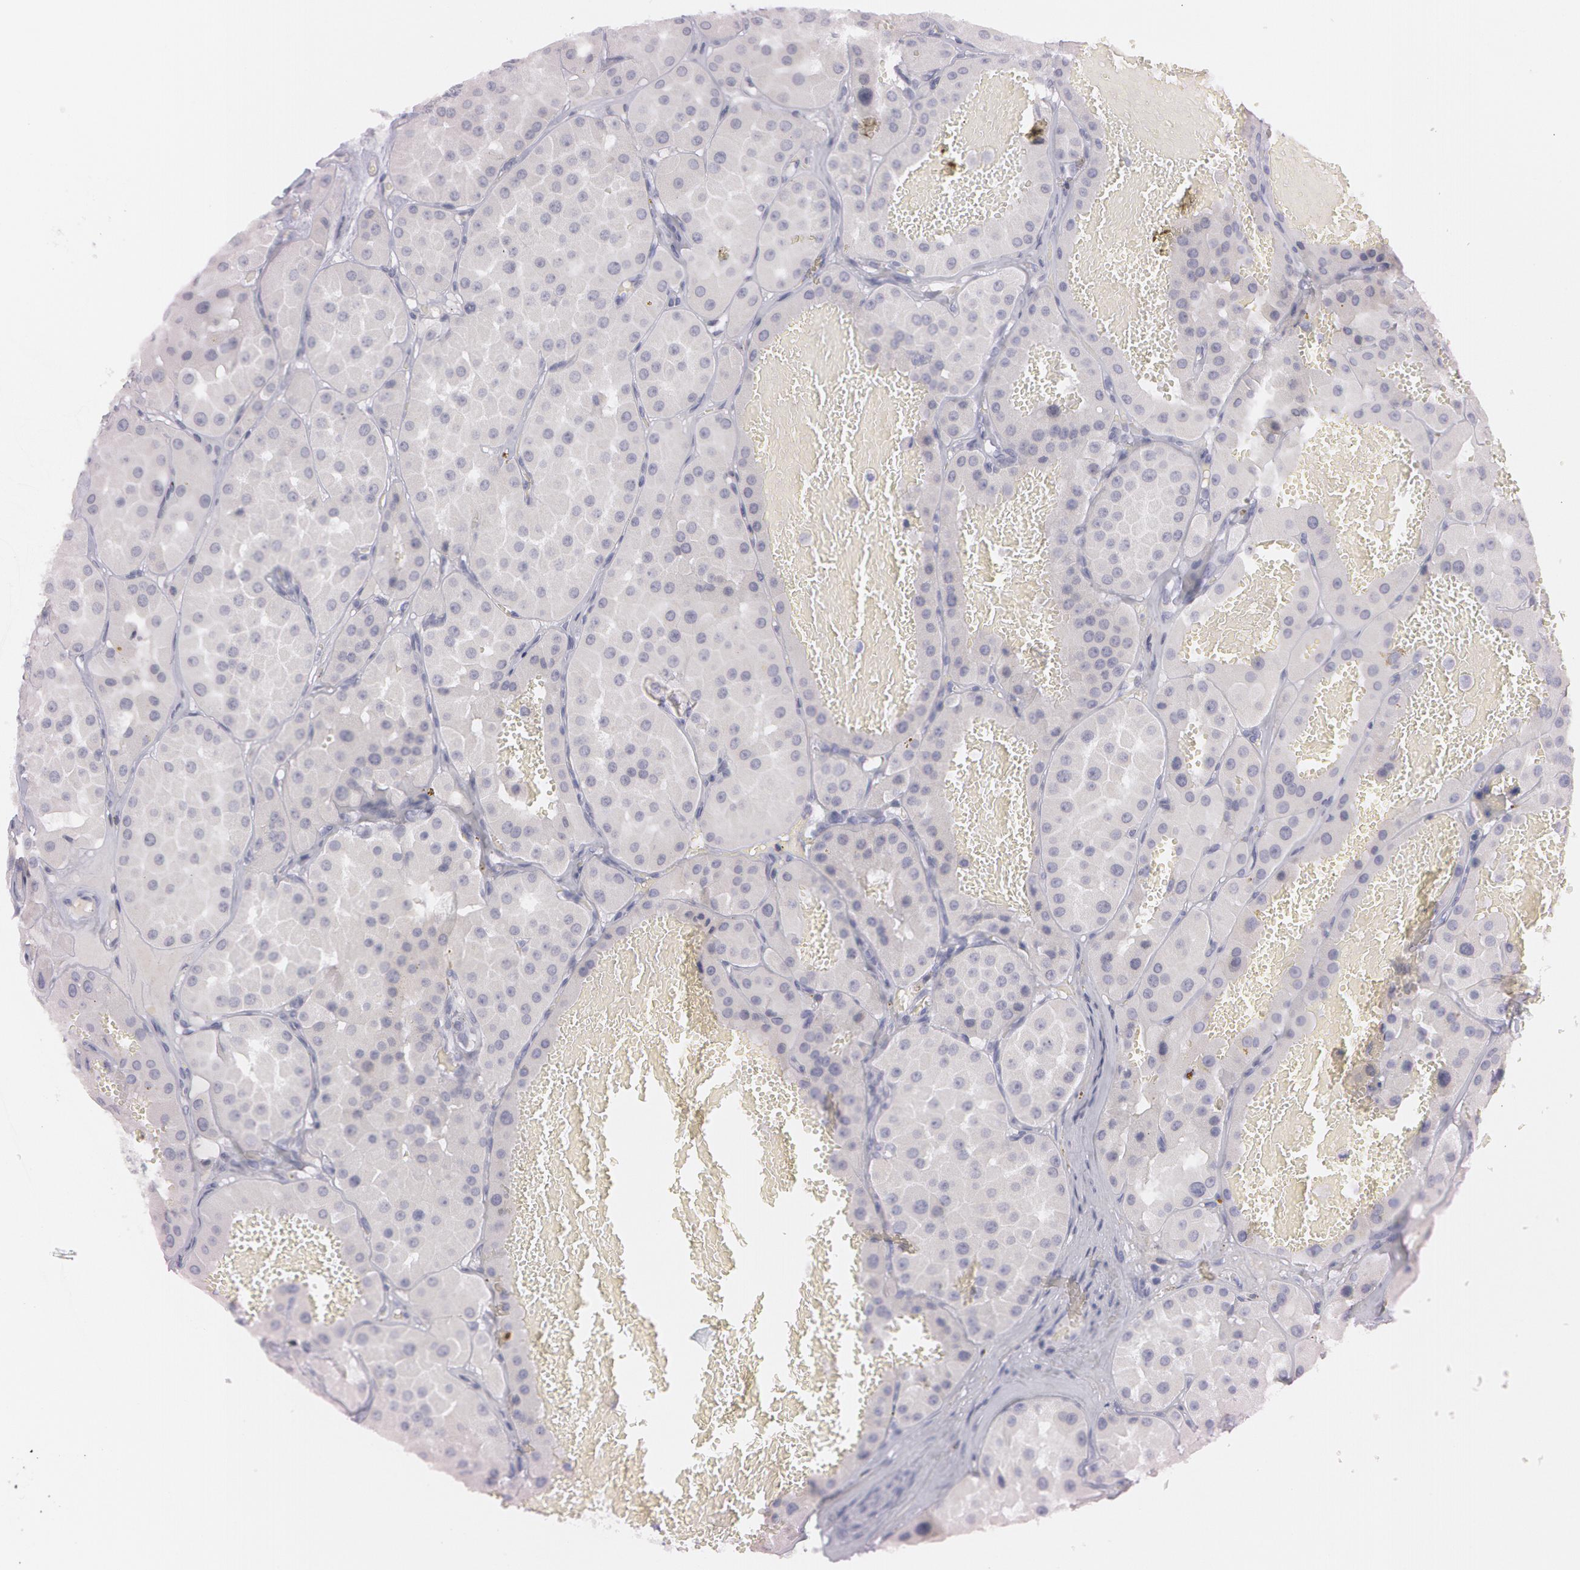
{"staining": {"intensity": "negative", "quantity": "none", "location": "none"}, "tissue": "renal cancer", "cell_type": "Tumor cells", "image_type": "cancer", "snomed": [{"axis": "morphology", "description": "Adenocarcinoma, uncertain malignant potential"}, {"axis": "topography", "description": "Kidney"}], "caption": "Immunohistochemistry (IHC) photomicrograph of neoplastic tissue: human adenocarcinoma,  uncertain malignant potential (renal) stained with DAB (3,3'-diaminobenzidine) demonstrates no significant protein expression in tumor cells.", "gene": "IL1RN", "patient": {"sex": "male", "age": 63}}